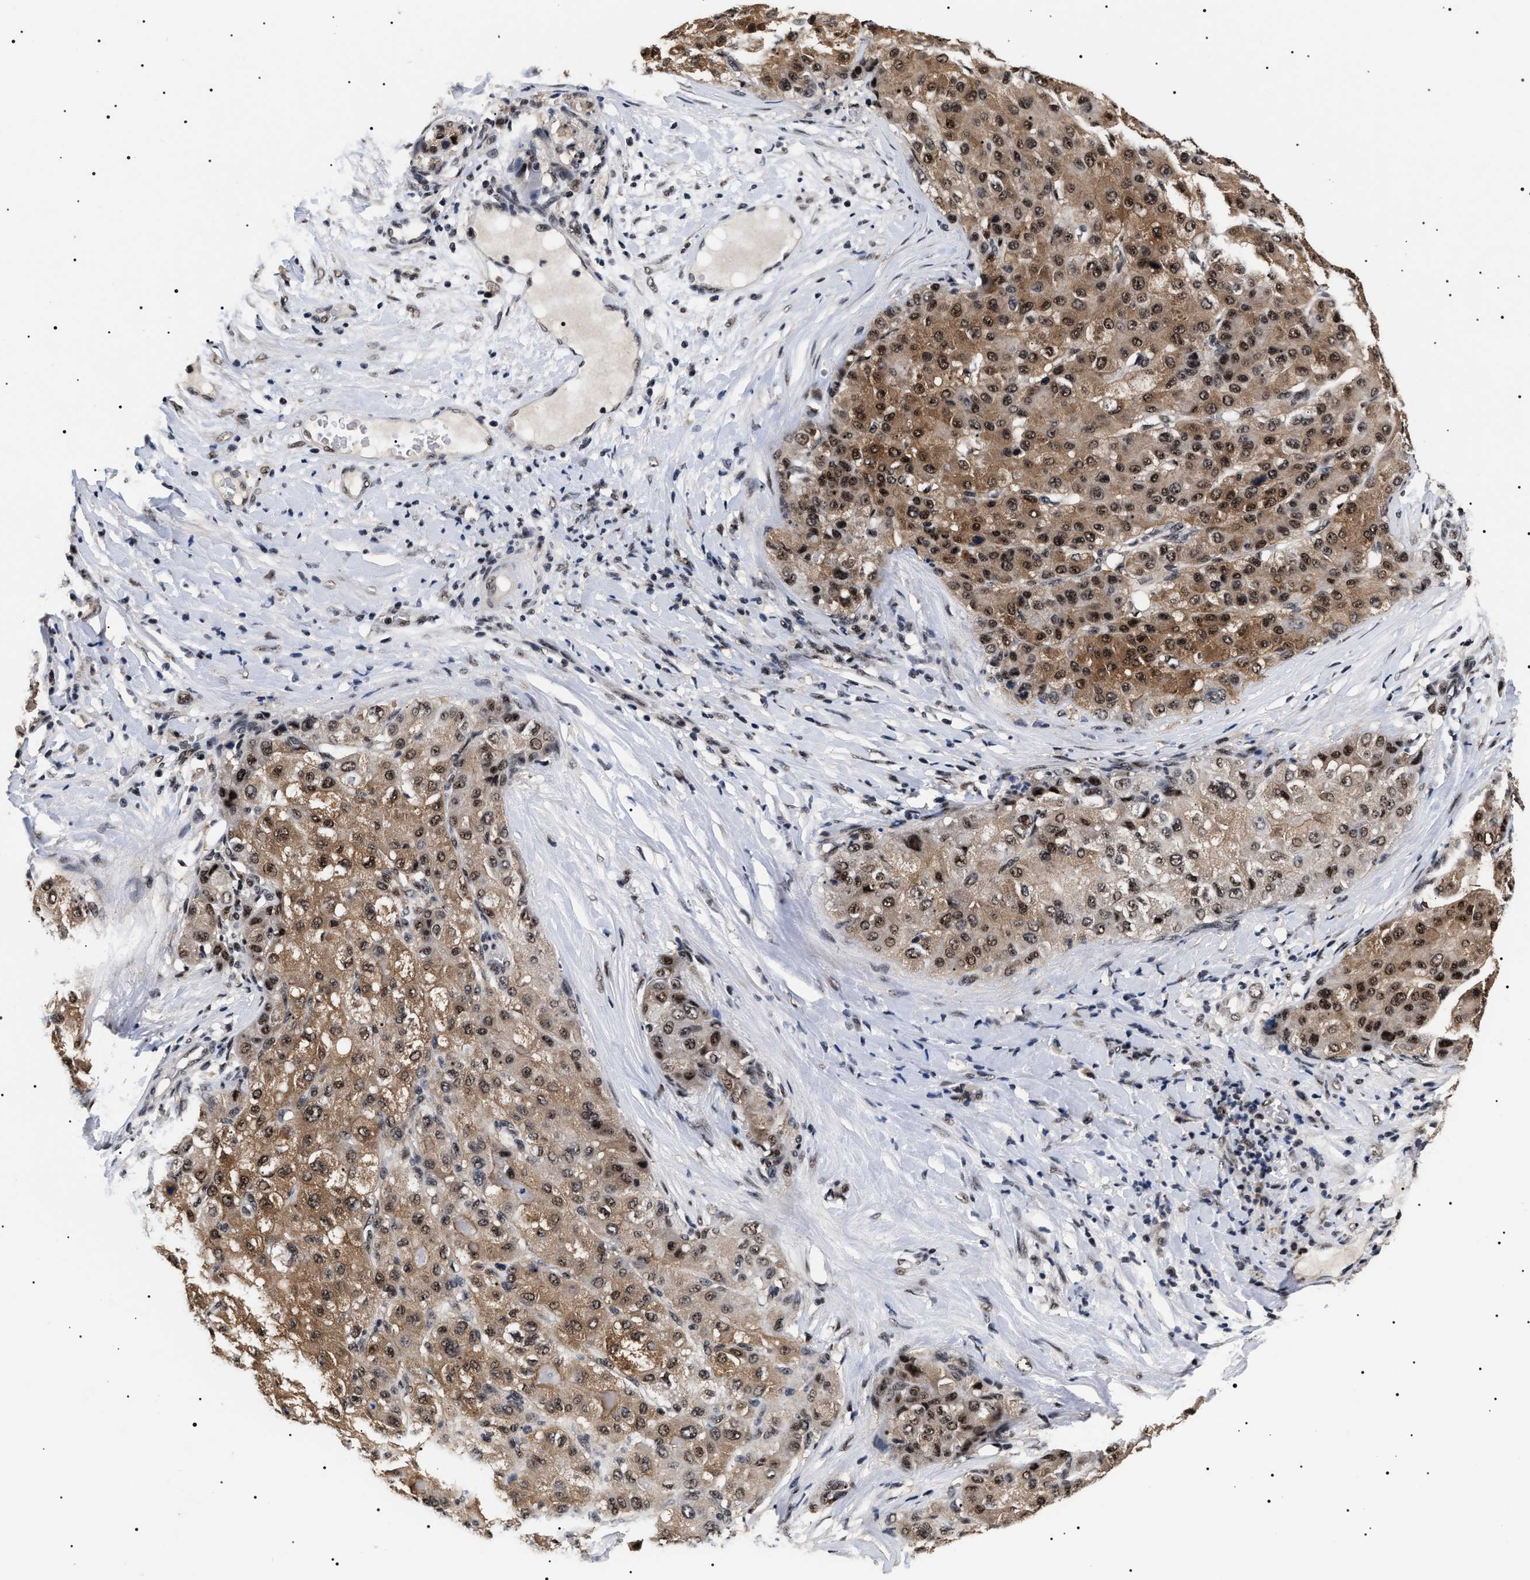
{"staining": {"intensity": "moderate", "quantity": ">75%", "location": "cytoplasmic/membranous,nuclear"}, "tissue": "liver cancer", "cell_type": "Tumor cells", "image_type": "cancer", "snomed": [{"axis": "morphology", "description": "Carcinoma, Hepatocellular, NOS"}, {"axis": "topography", "description": "Liver"}], "caption": "High-magnification brightfield microscopy of hepatocellular carcinoma (liver) stained with DAB (brown) and counterstained with hematoxylin (blue). tumor cells exhibit moderate cytoplasmic/membranous and nuclear staining is present in approximately>75% of cells.", "gene": "CAAP1", "patient": {"sex": "male", "age": 80}}